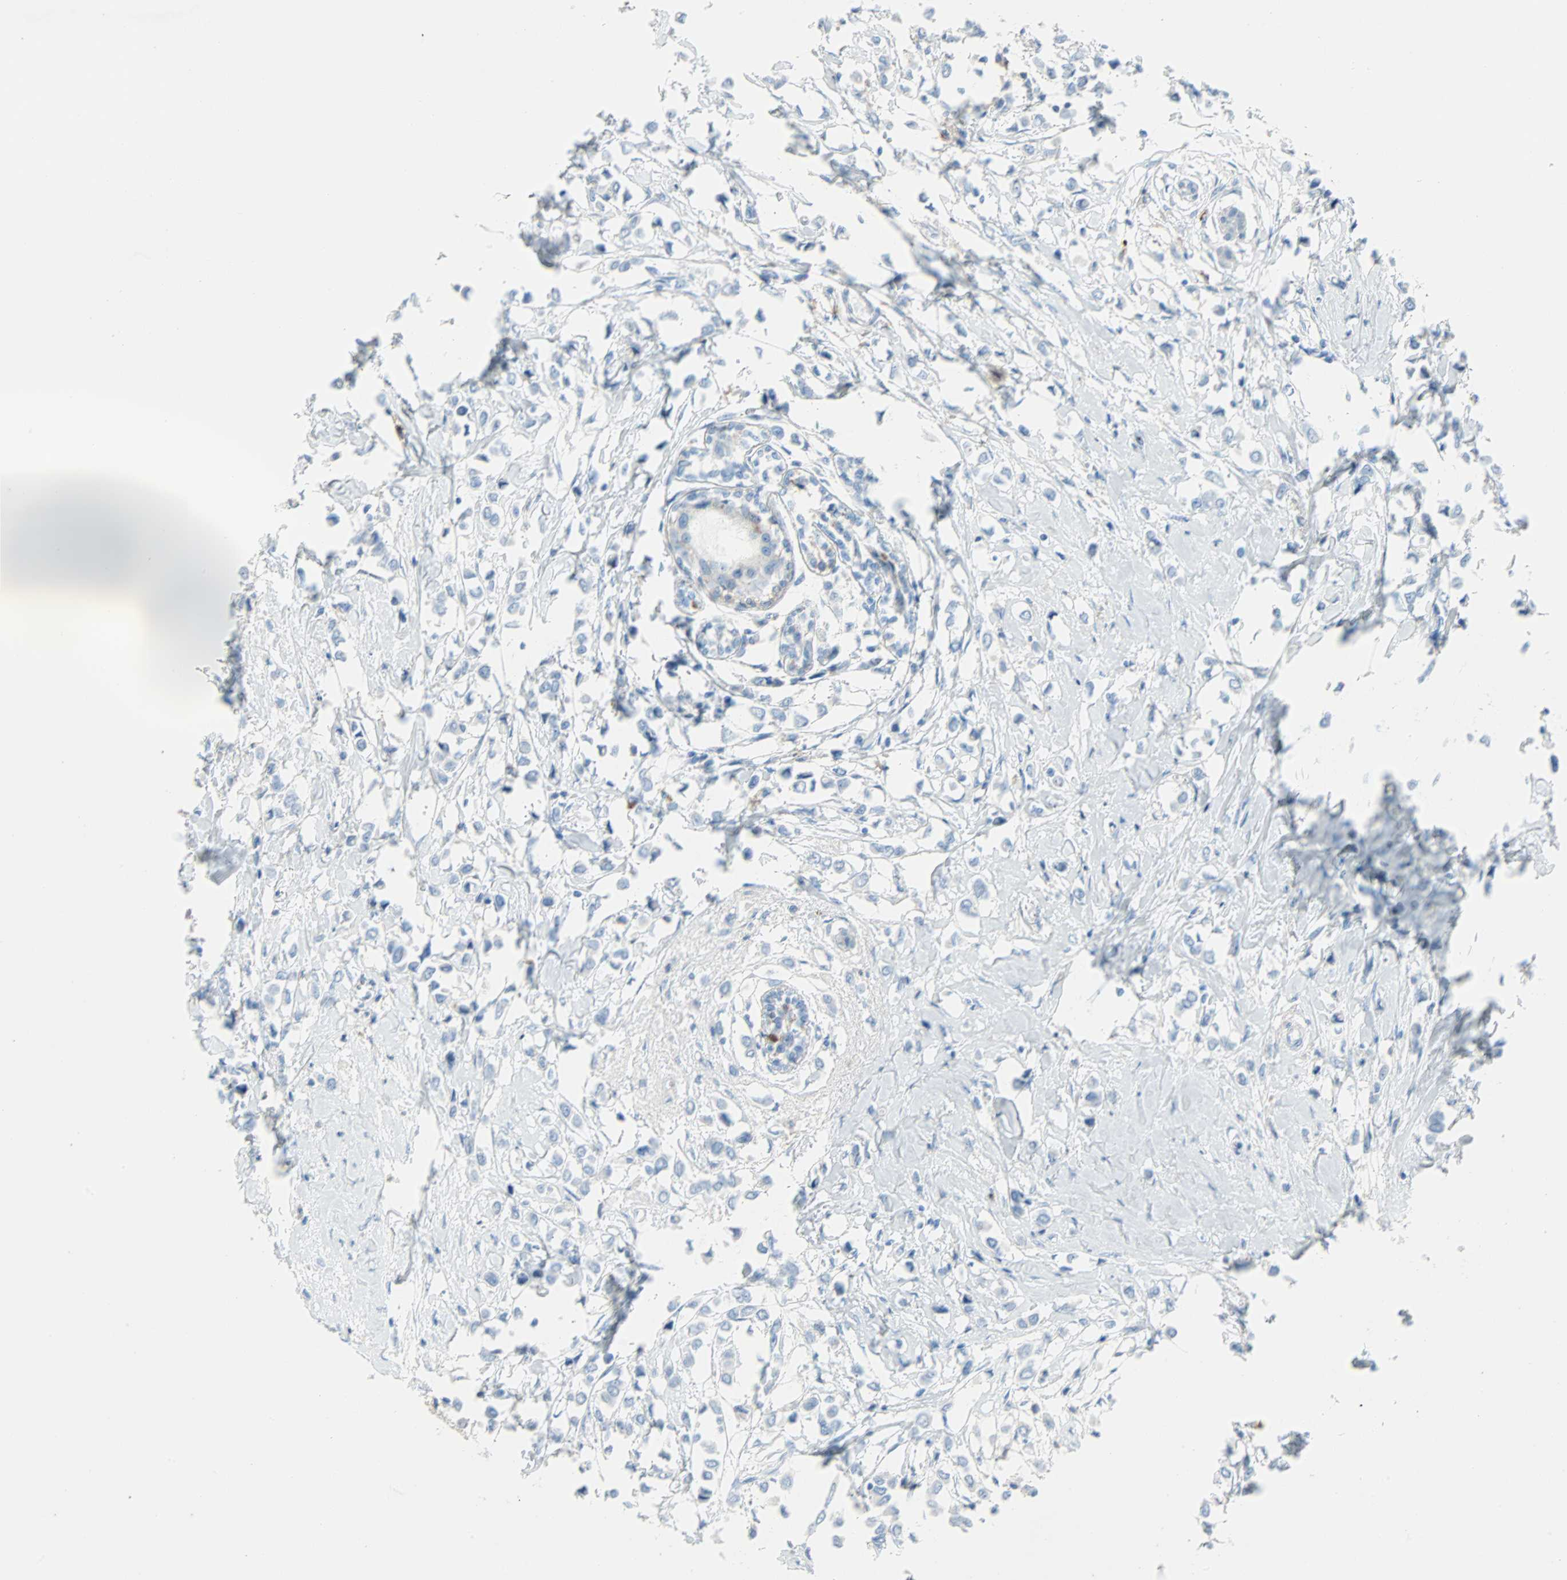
{"staining": {"intensity": "negative", "quantity": "none", "location": "none"}, "tissue": "breast cancer", "cell_type": "Tumor cells", "image_type": "cancer", "snomed": [{"axis": "morphology", "description": "Lobular carcinoma"}, {"axis": "topography", "description": "Breast"}], "caption": "High magnification brightfield microscopy of breast lobular carcinoma stained with DAB (3,3'-diaminobenzidine) (brown) and counterstained with hematoxylin (blue): tumor cells show no significant expression. The staining is performed using DAB brown chromogen with nuclei counter-stained in using hematoxylin.", "gene": "CLEC4A", "patient": {"sex": "female", "age": 51}}